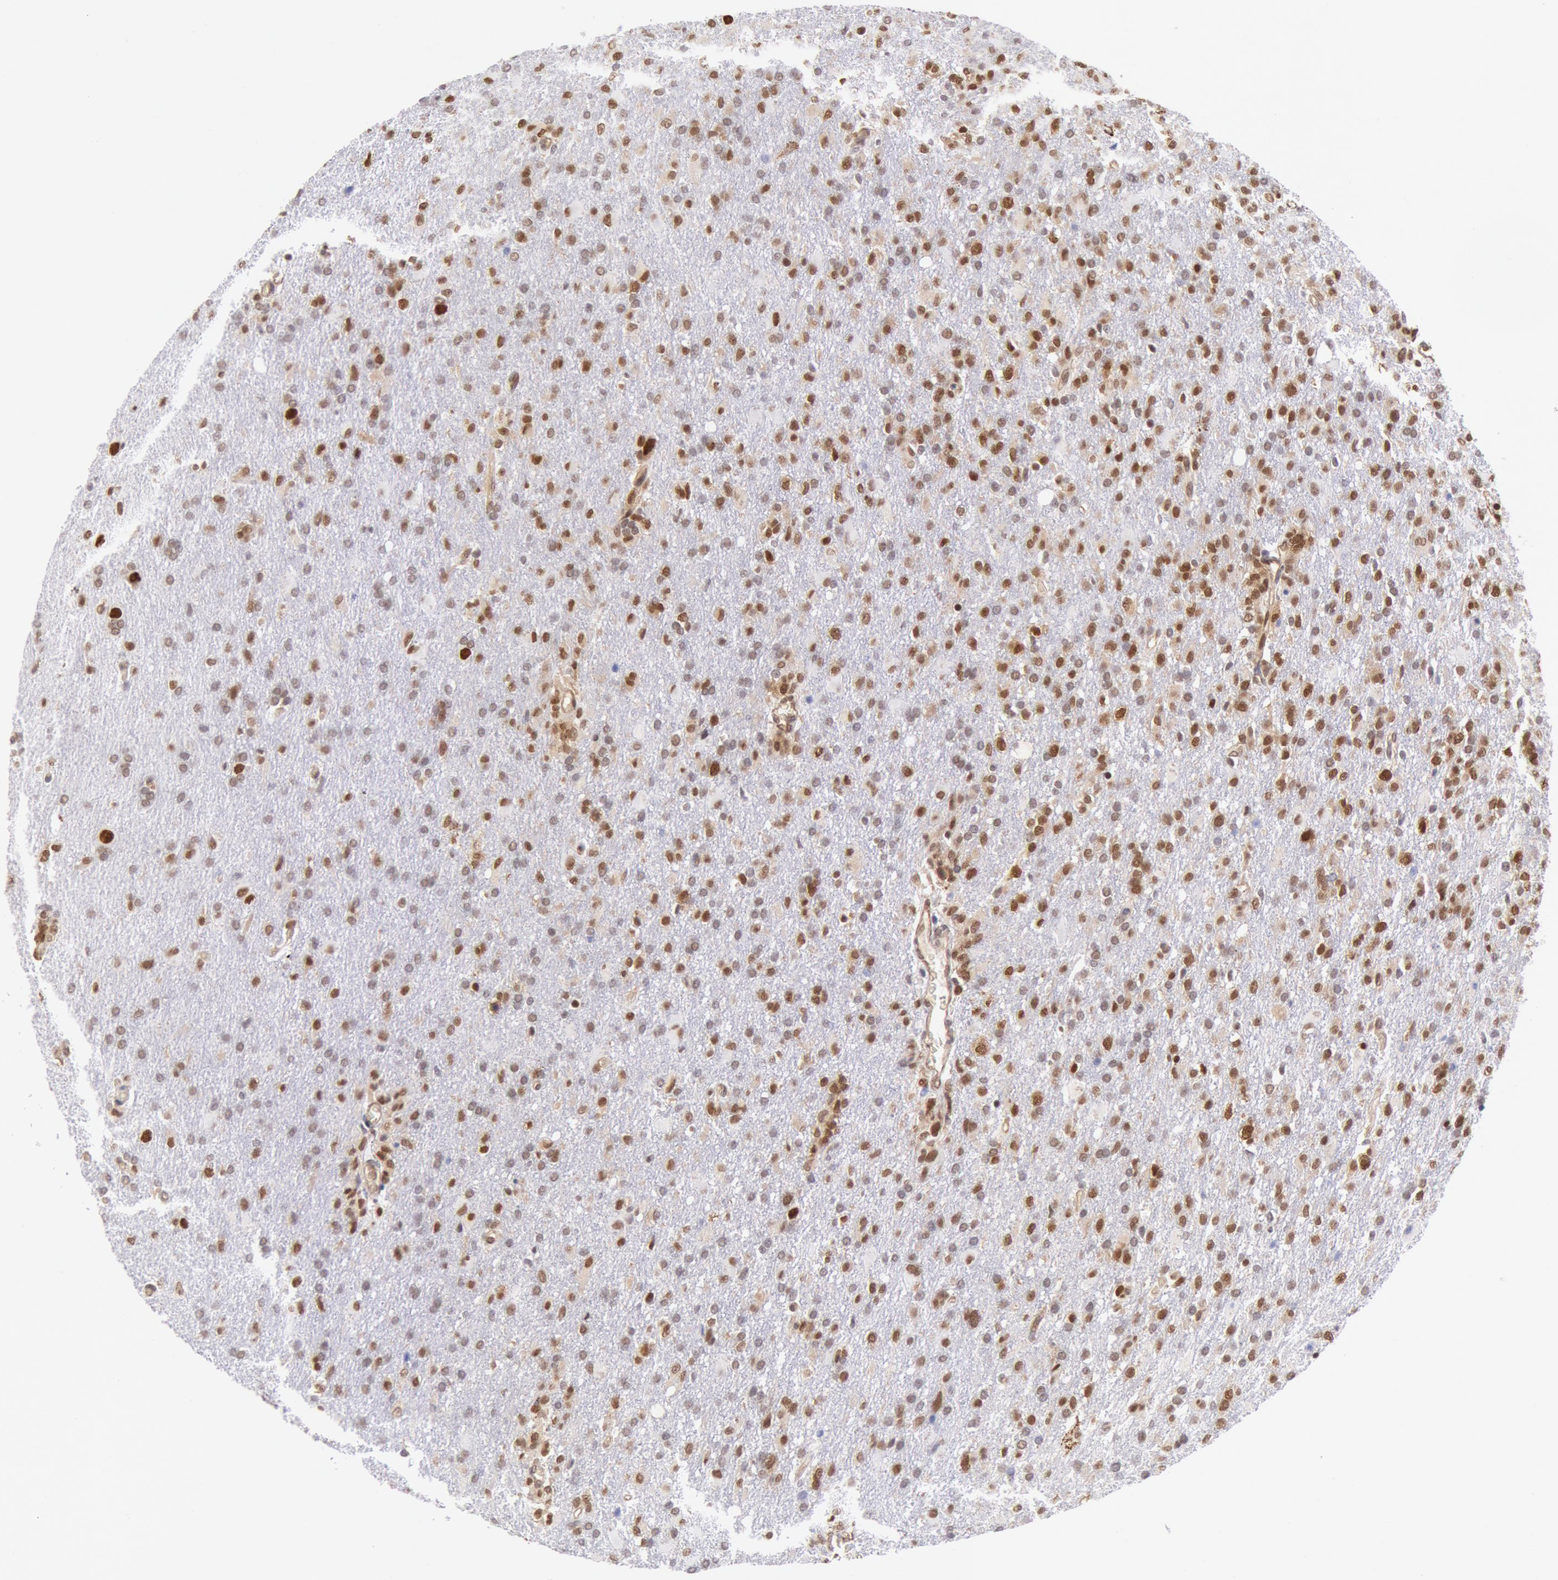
{"staining": {"intensity": "moderate", "quantity": ">75%", "location": "nuclear"}, "tissue": "glioma", "cell_type": "Tumor cells", "image_type": "cancer", "snomed": [{"axis": "morphology", "description": "Glioma, malignant, High grade"}, {"axis": "topography", "description": "Brain"}], "caption": "The immunohistochemical stain labels moderate nuclear positivity in tumor cells of high-grade glioma (malignant) tissue.", "gene": "CDKN2B", "patient": {"sex": "male", "age": 68}}